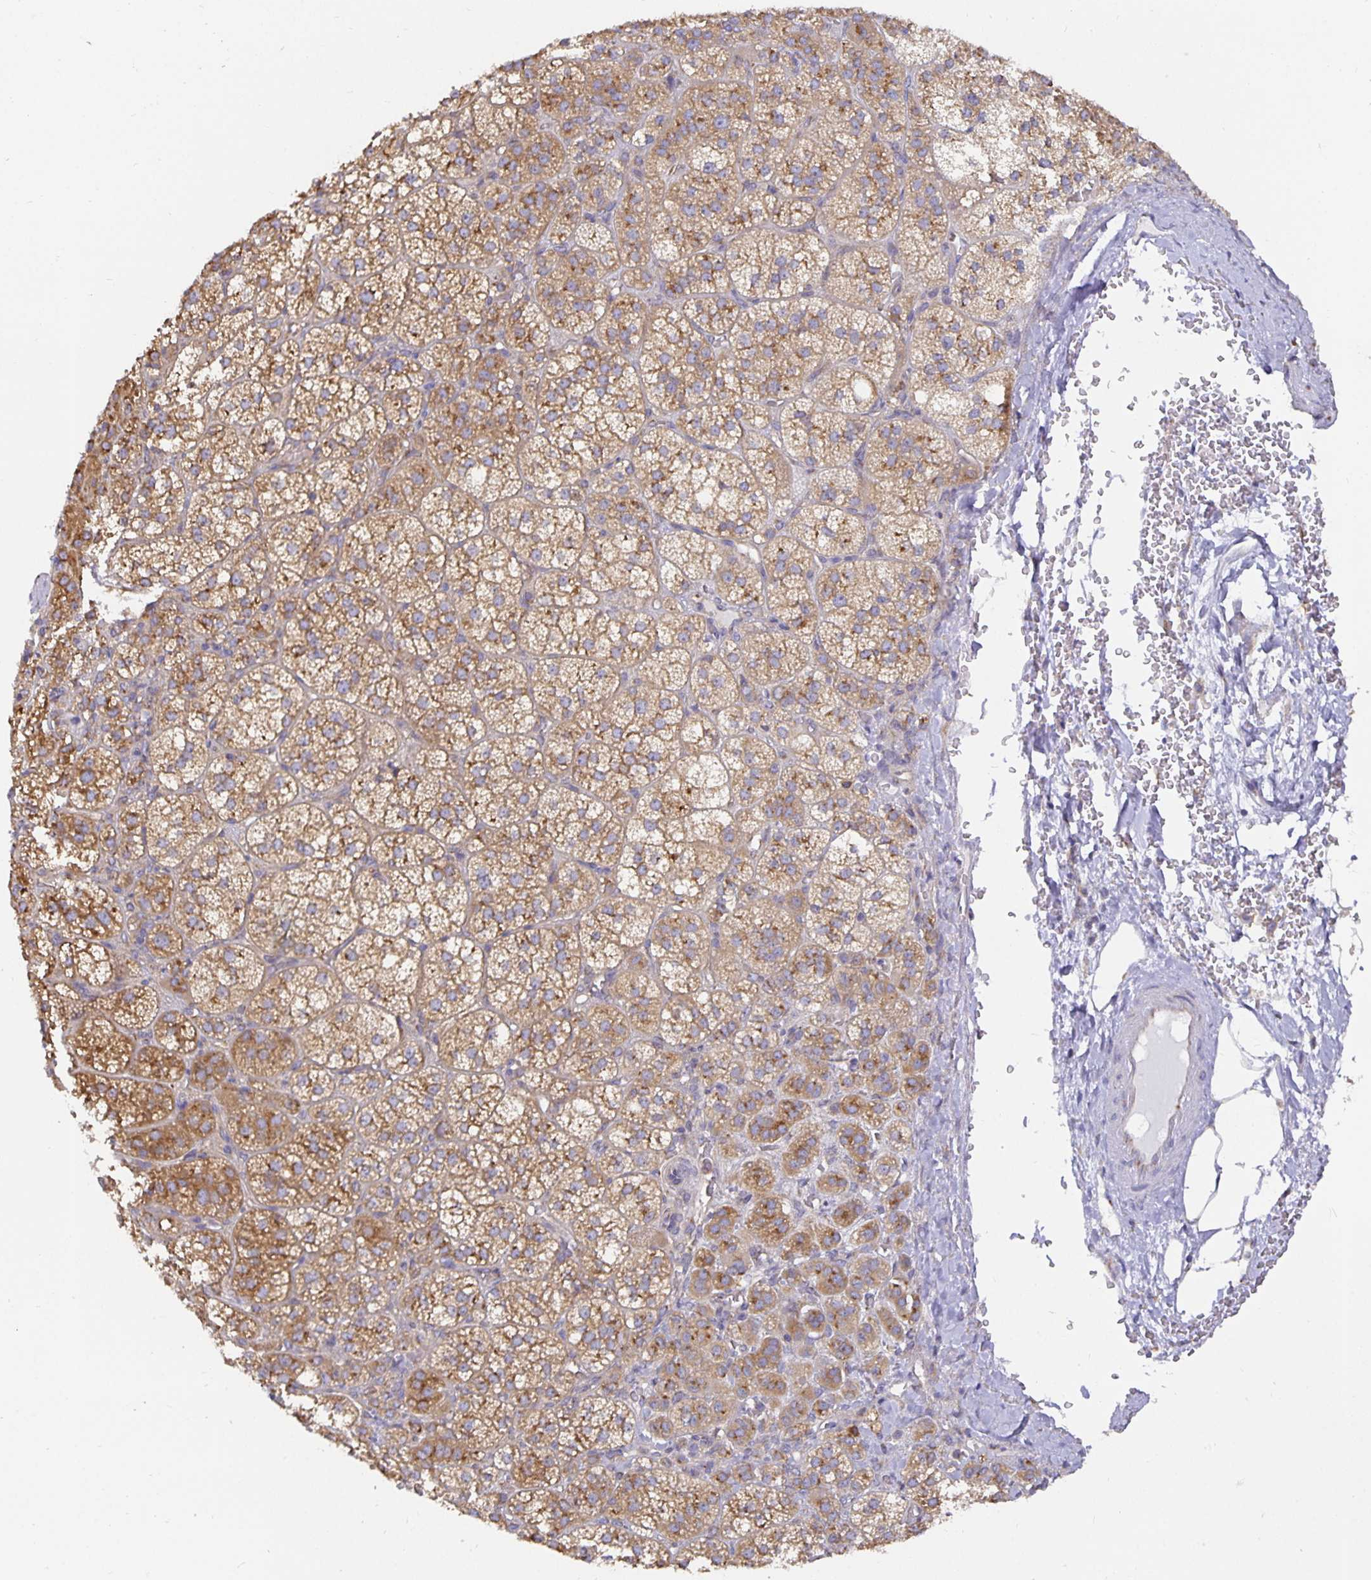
{"staining": {"intensity": "moderate", "quantity": ">75%", "location": "cytoplasmic/membranous"}, "tissue": "adrenal gland", "cell_type": "Glandular cells", "image_type": "normal", "snomed": [{"axis": "morphology", "description": "Normal tissue, NOS"}, {"axis": "topography", "description": "Adrenal gland"}], "caption": "Brown immunohistochemical staining in normal human adrenal gland shows moderate cytoplasmic/membranous expression in about >75% of glandular cells.", "gene": "USO1", "patient": {"sex": "female", "age": 60}}